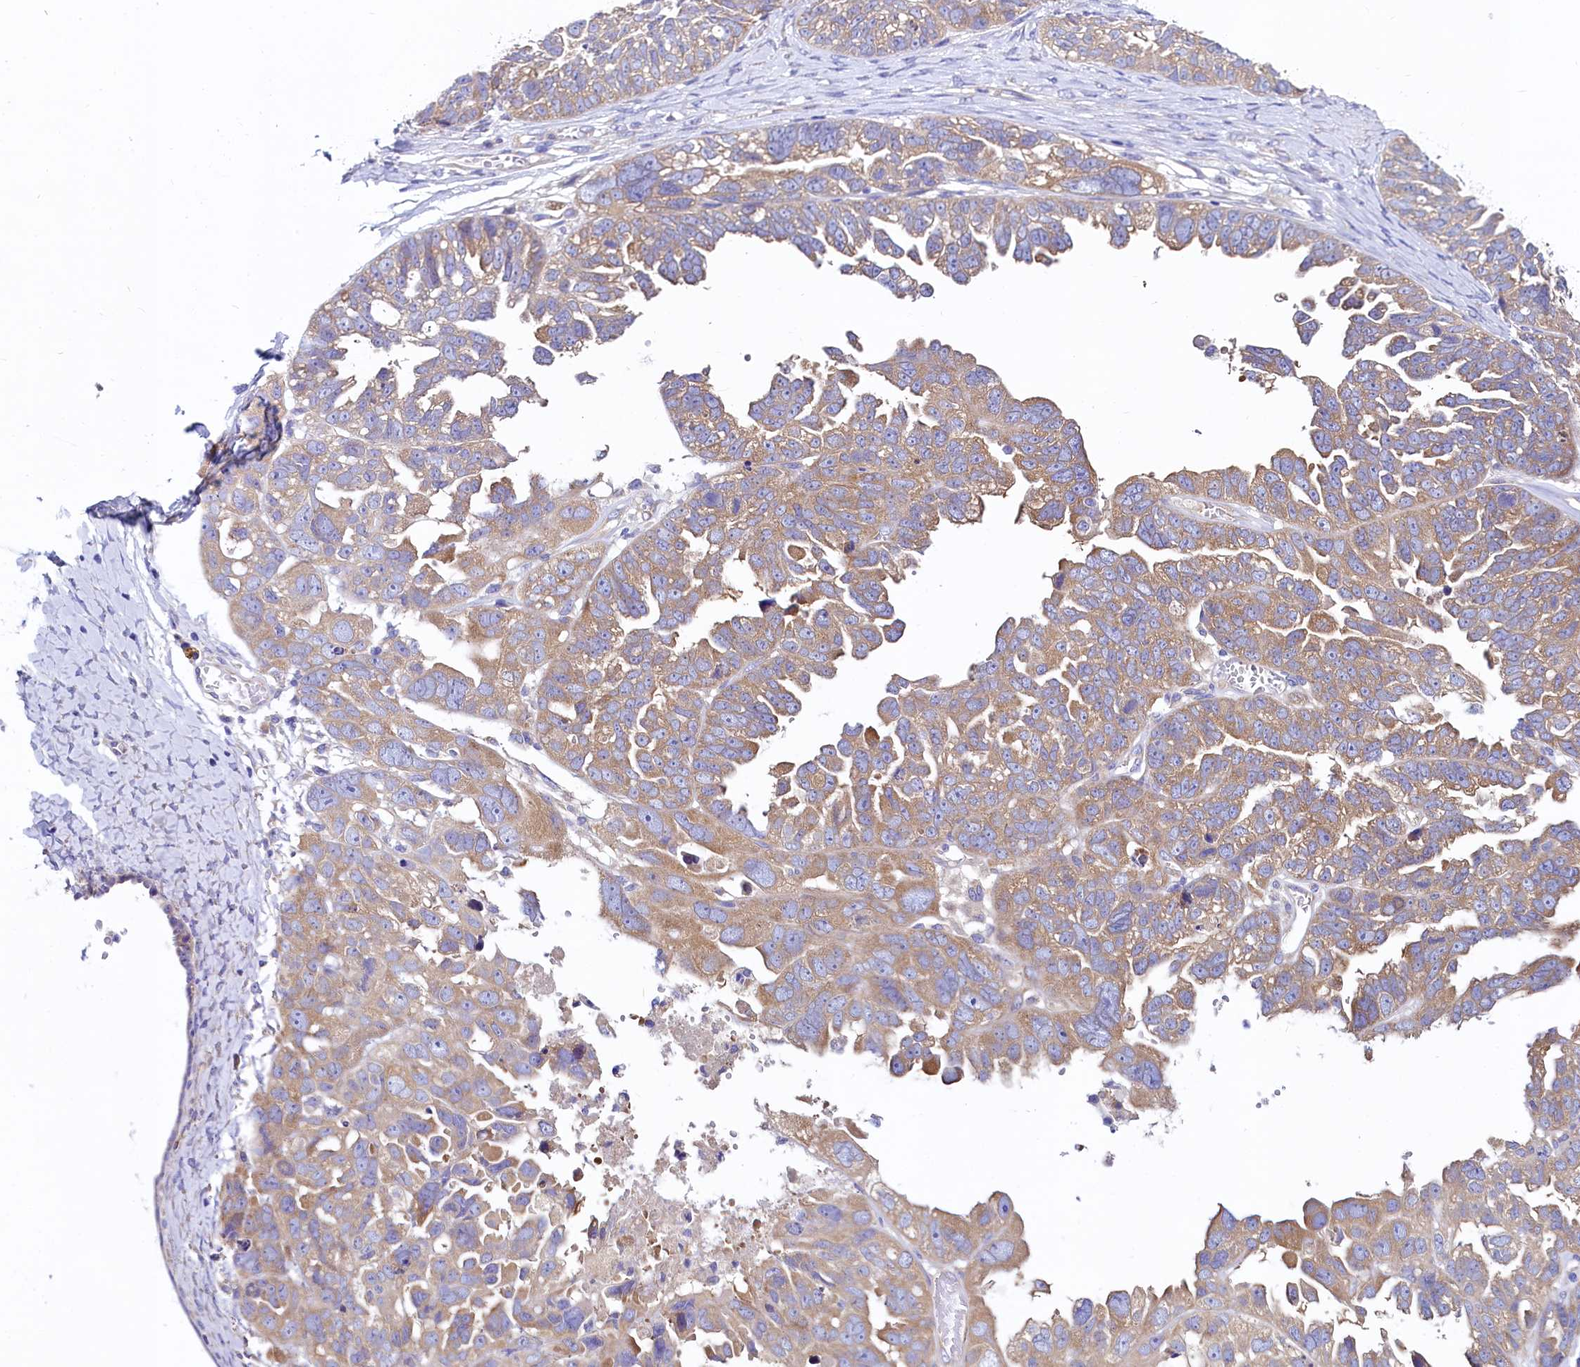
{"staining": {"intensity": "moderate", "quantity": ">75%", "location": "cytoplasmic/membranous"}, "tissue": "ovarian cancer", "cell_type": "Tumor cells", "image_type": "cancer", "snomed": [{"axis": "morphology", "description": "Cystadenocarcinoma, serous, NOS"}, {"axis": "topography", "description": "Ovary"}], "caption": "Moderate cytoplasmic/membranous protein staining is identified in about >75% of tumor cells in ovarian serous cystadenocarcinoma.", "gene": "QARS1", "patient": {"sex": "female", "age": 79}}